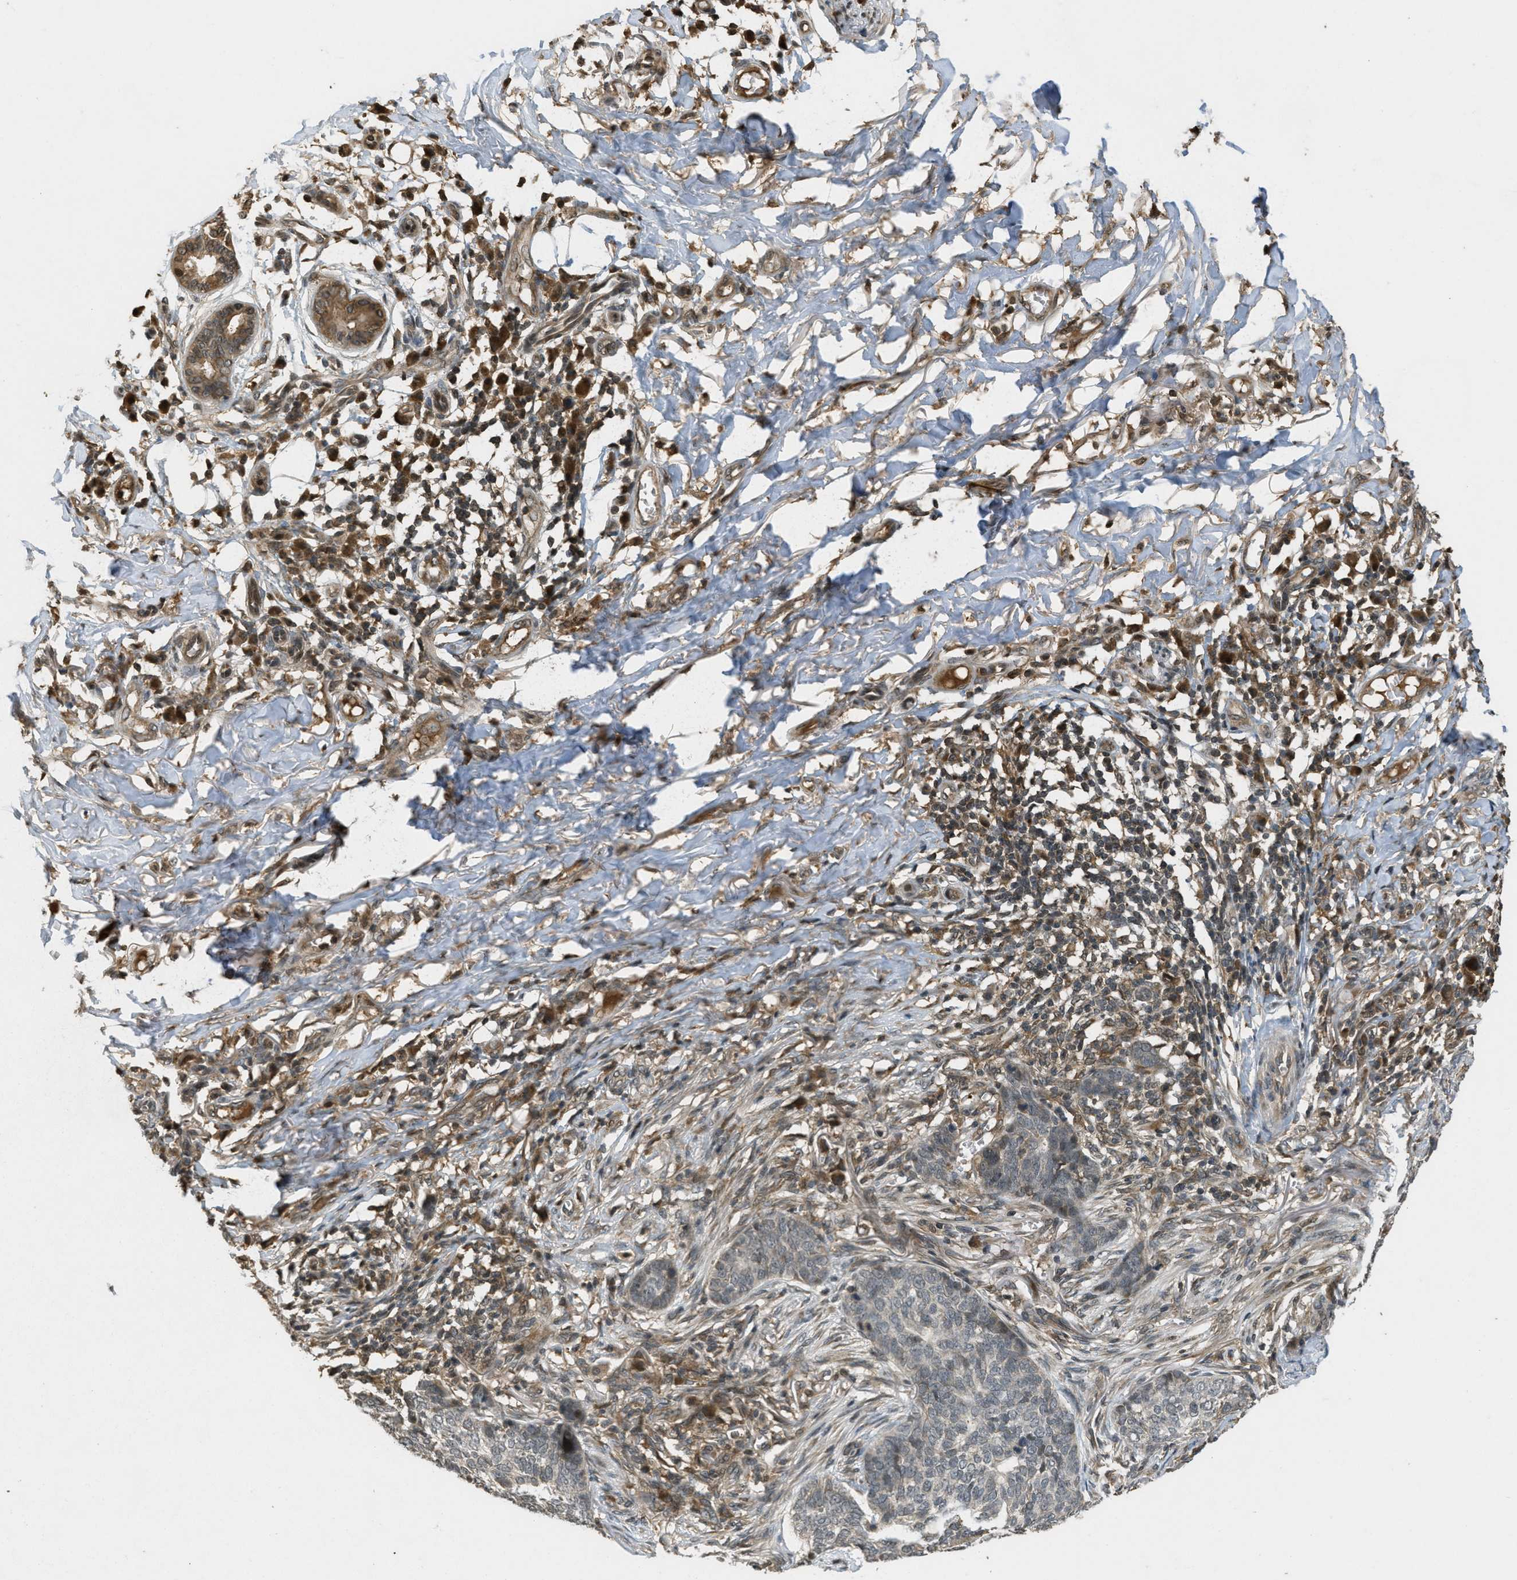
{"staining": {"intensity": "weak", "quantity": "25%-75%", "location": "cytoplasmic/membranous"}, "tissue": "skin cancer", "cell_type": "Tumor cells", "image_type": "cancer", "snomed": [{"axis": "morphology", "description": "Basal cell carcinoma"}, {"axis": "topography", "description": "Skin"}], "caption": "Immunohistochemistry (IHC) staining of basal cell carcinoma (skin), which reveals low levels of weak cytoplasmic/membranous positivity in approximately 25%-75% of tumor cells indicating weak cytoplasmic/membranous protein expression. The staining was performed using DAB (3,3'-diaminobenzidine) (brown) for protein detection and nuclei were counterstained in hematoxylin (blue).", "gene": "ATG7", "patient": {"sex": "male", "age": 85}}